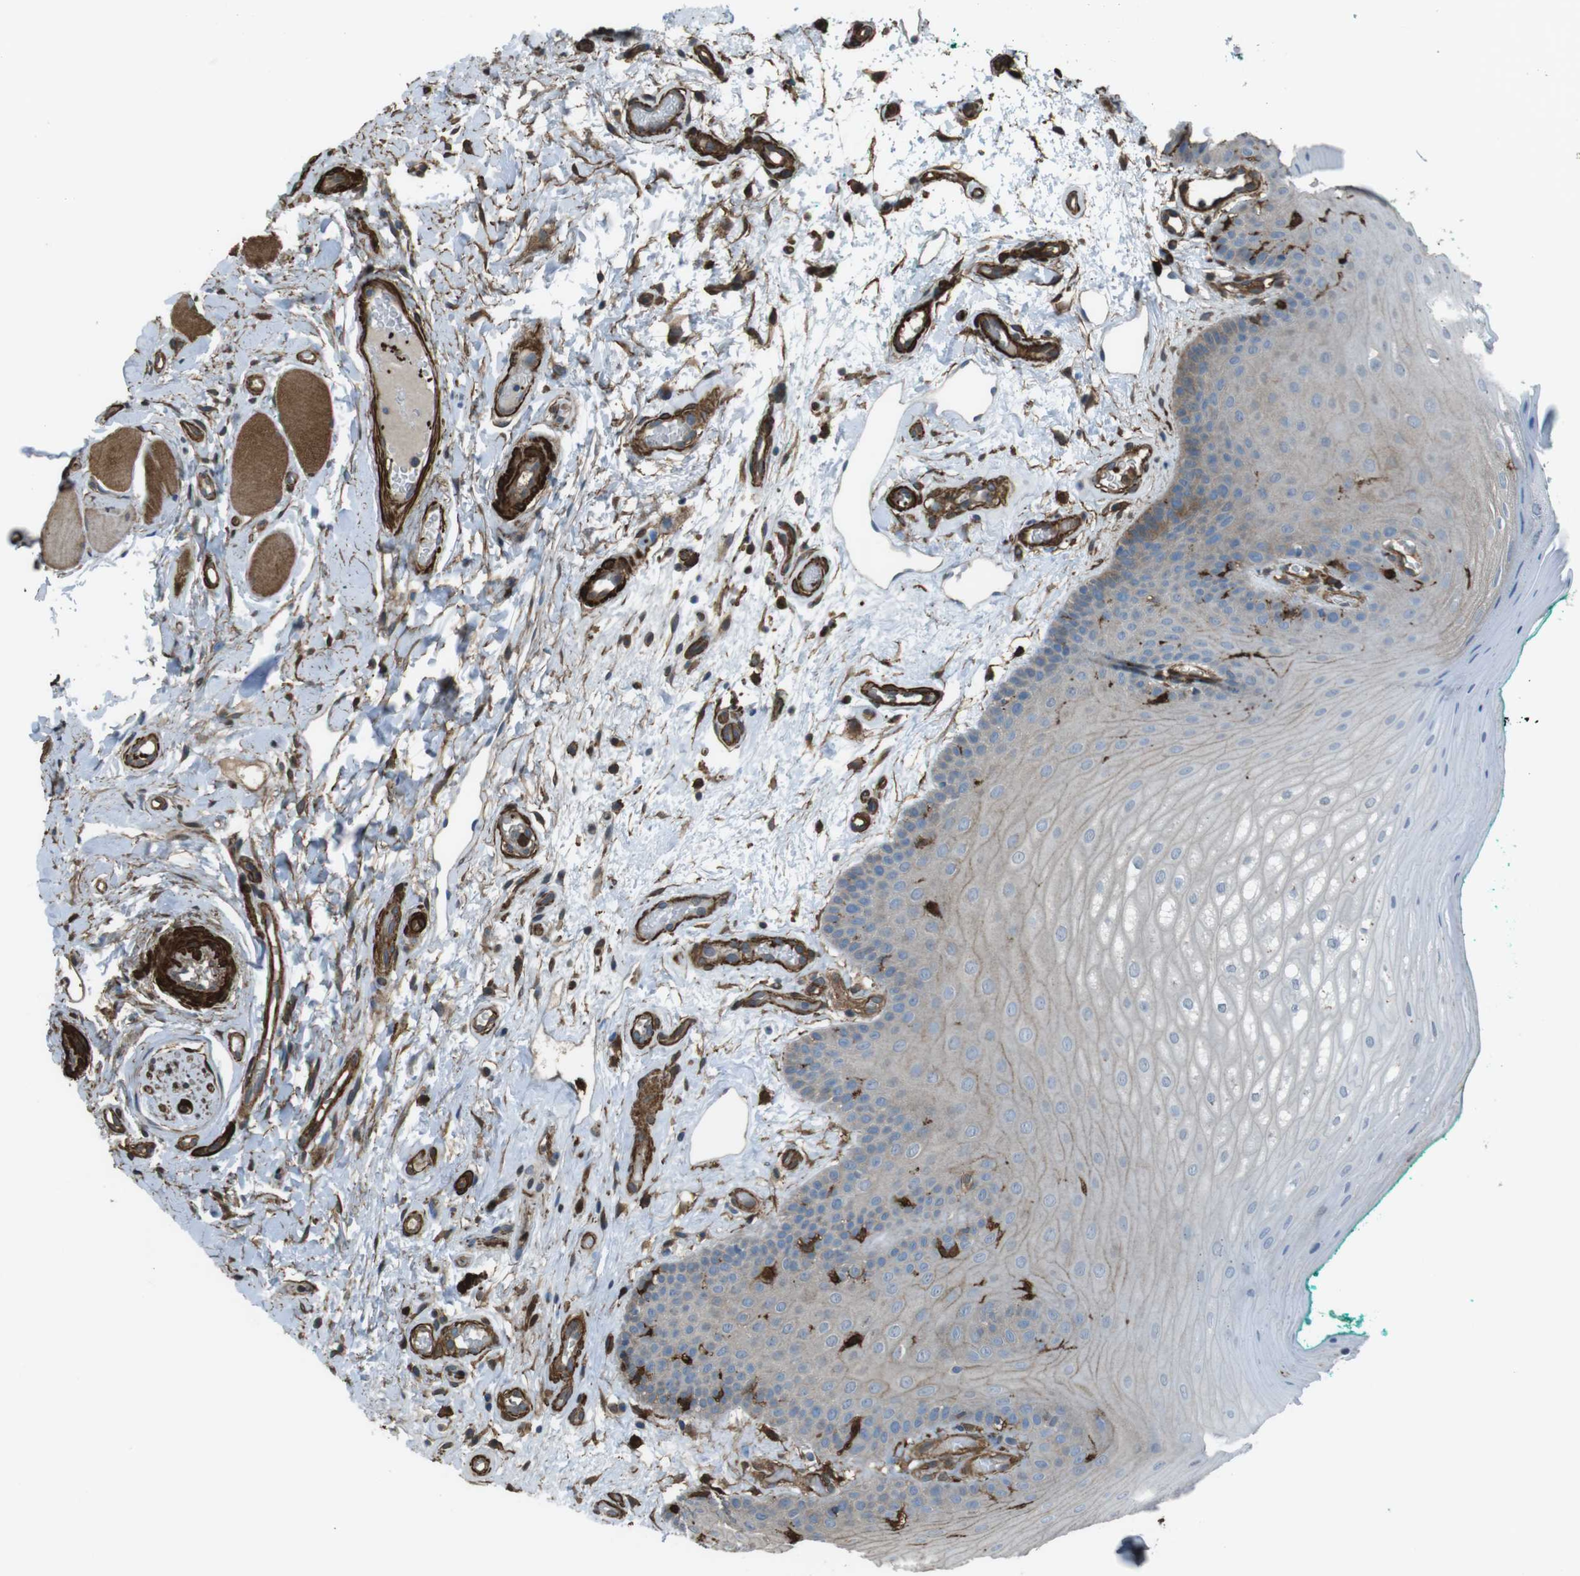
{"staining": {"intensity": "strong", "quantity": "<25%", "location": "cytoplasmic/membranous"}, "tissue": "oral mucosa", "cell_type": "Squamous epithelial cells", "image_type": "normal", "snomed": [{"axis": "morphology", "description": "Normal tissue, NOS"}, {"axis": "topography", "description": "Skeletal muscle"}, {"axis": "topography", "description": "Oral tissue"}], "caption": "High-power microscopy captured an immunohistochemistry photomicrograph of normal oral mucosa, revealing strong cytoplasmic/membranous expression in about <25% of squamous epithelial cells.", "gene": "SFT2D1", "patient": {"sex": "male", "age": 58}}